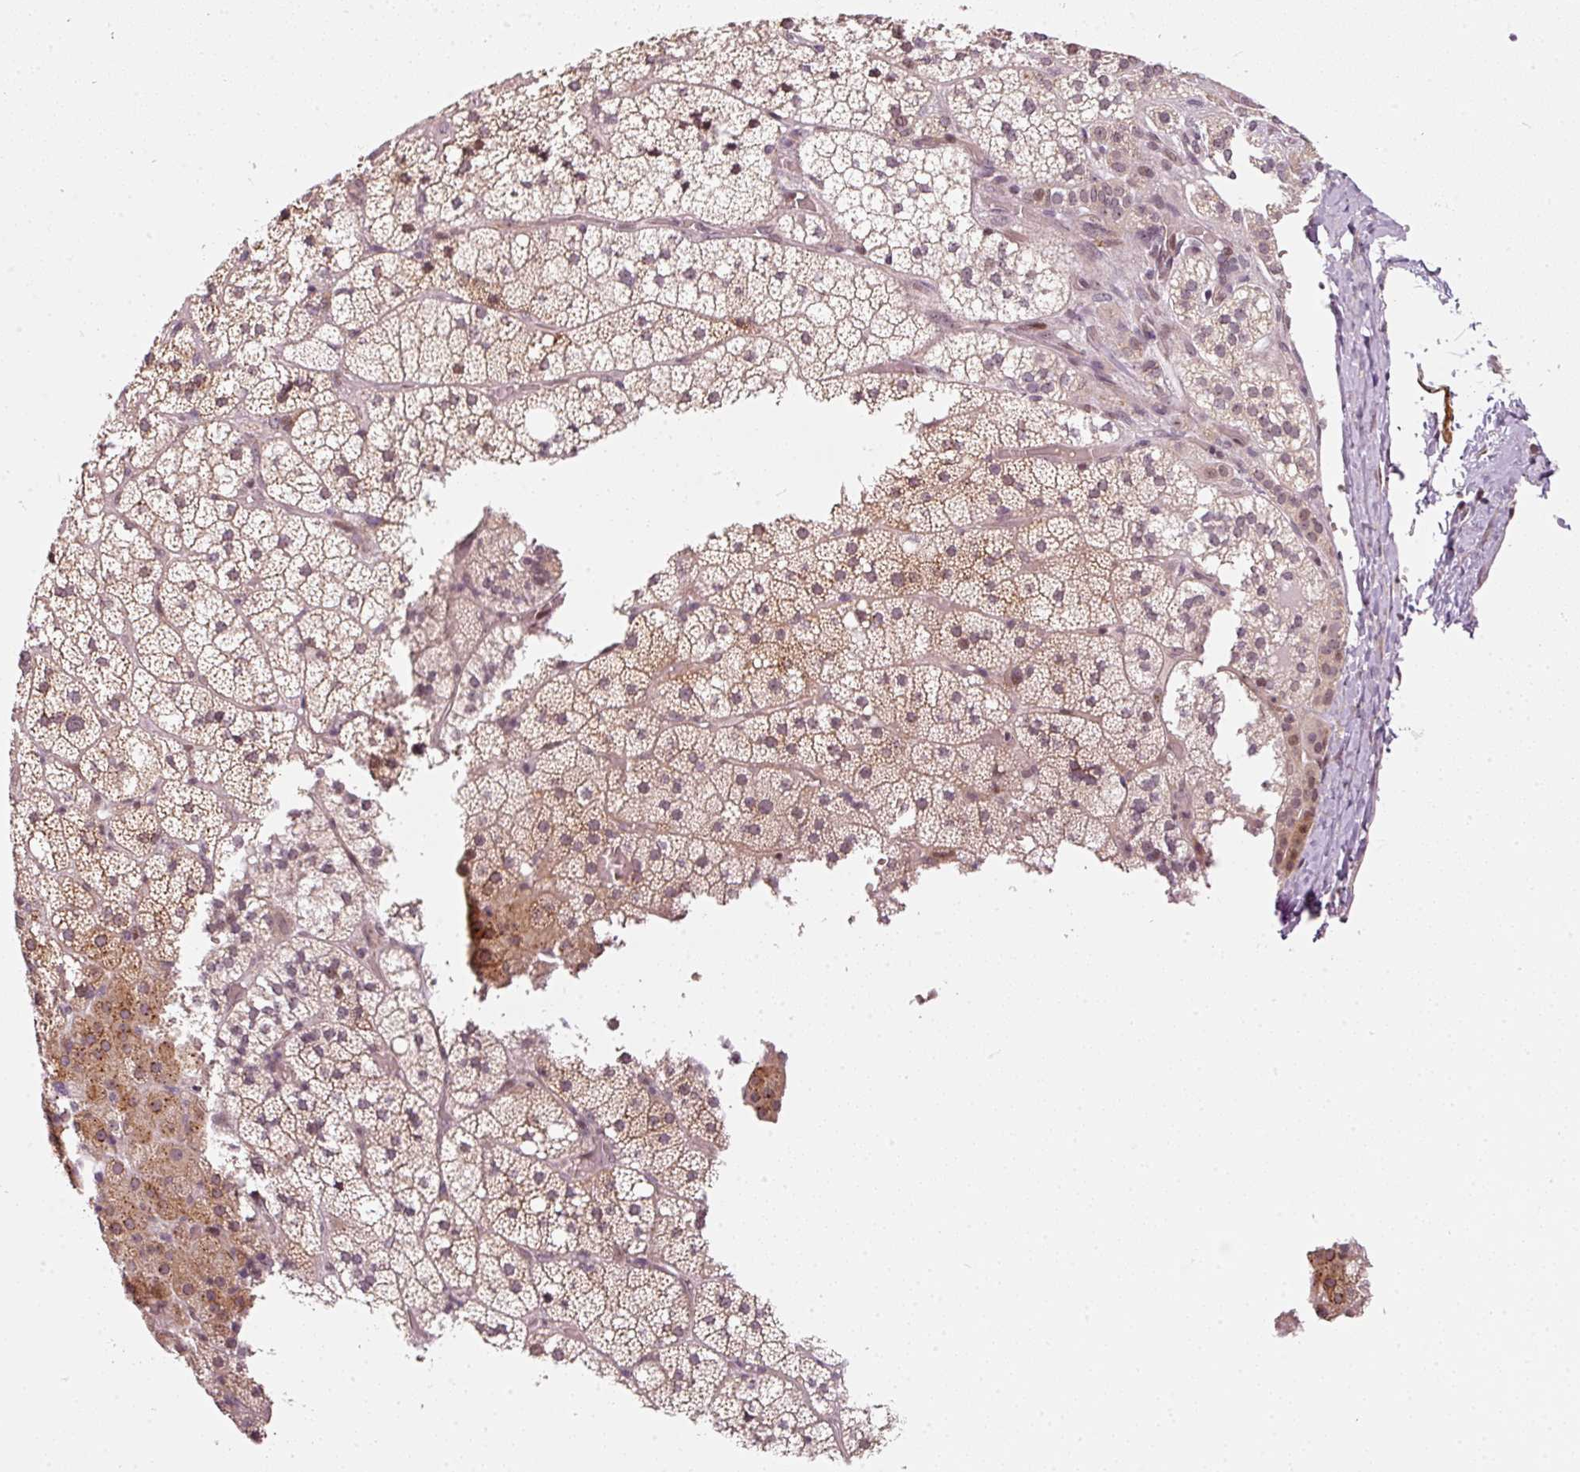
{"staining": {"intensity": "moderate", "quantity": ">75%", "location": "cytoplasmic/membranous,nuclear"}, "tissue": "adrenal gland", "cell_type": "Glandular cells", "image_type": "normal", "snomed": [{"axis": "morphology", "description": "Normal tissue, NOS"}, {"axis": "topography", "description": "Adrenal gland"}], "caption": "The immunohistochemical stain labels moderate cytoplasmic/membranous,nuclear expression in glandular cells of benign adrenal gland. (brown staining indicates protein expression, while blue staining denotes nuclei).", "gene": "MXRA8", "patient": {"sex": "male", "age": 53}}